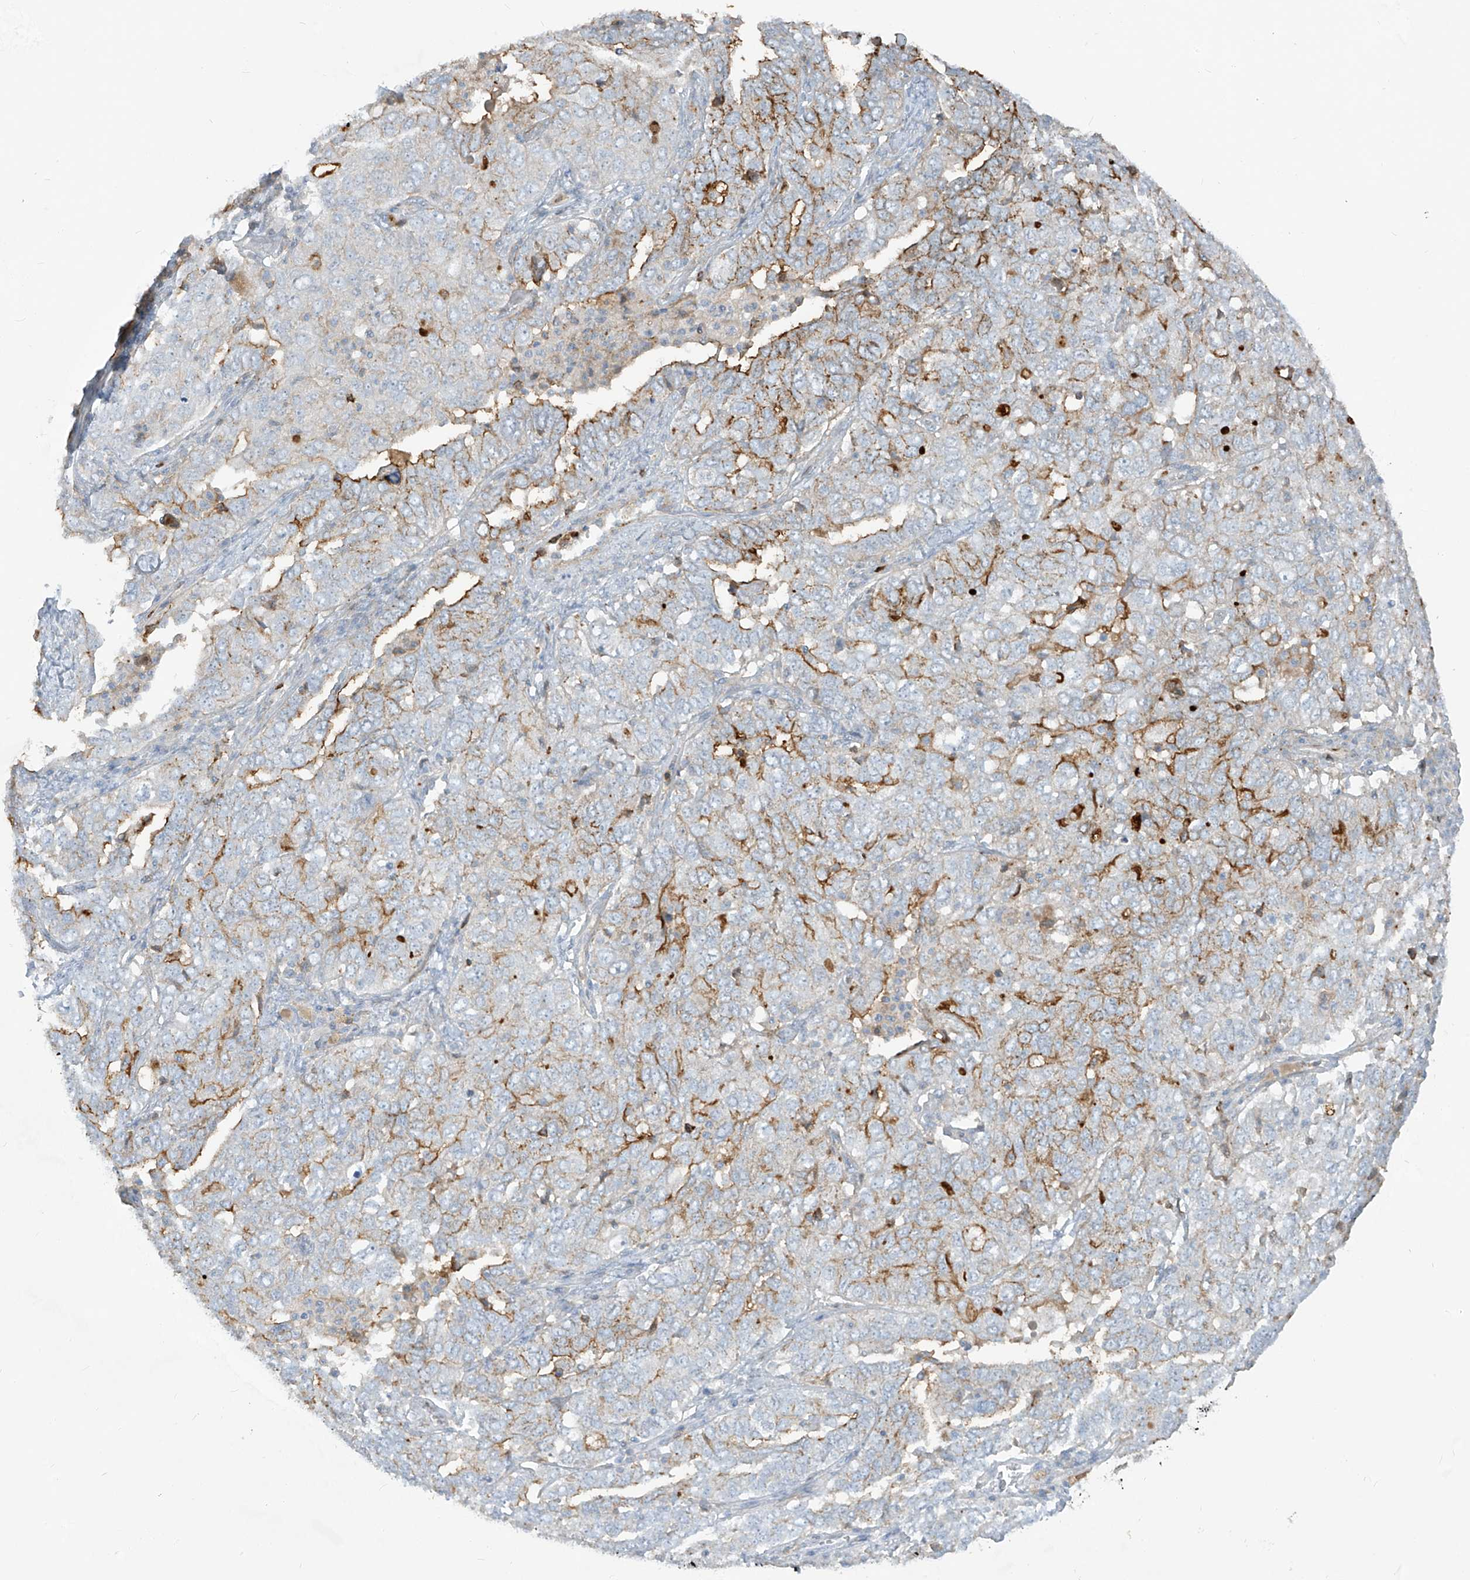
{"staining": {"intensity": "moderate", "quantity": "25%-75%", "location": "cytoplasmic/membranous"}, "tissue": "ovarian cancer", "cell_type": "Tumor cells", "image_type": "cancer", "snomed": [{"axis": "morphology", "description": "Carcinoma, endometroid"}, {"axis": "topography", "description": "Ovary"}], "caption": "High-magnification brightfield microscopy of ovarian cancer (endometroid carcinoma) stained with DAB (3,3'-diaminobenzidine) (brown) and counterstained with hematoxylin (blue). tumor cells exhibit moderate cytoplasmic/membranous positivity is identified in about25%-75% of cells.", "gene": "NOTO", "patient": {"sex": "female", "age": 62}}